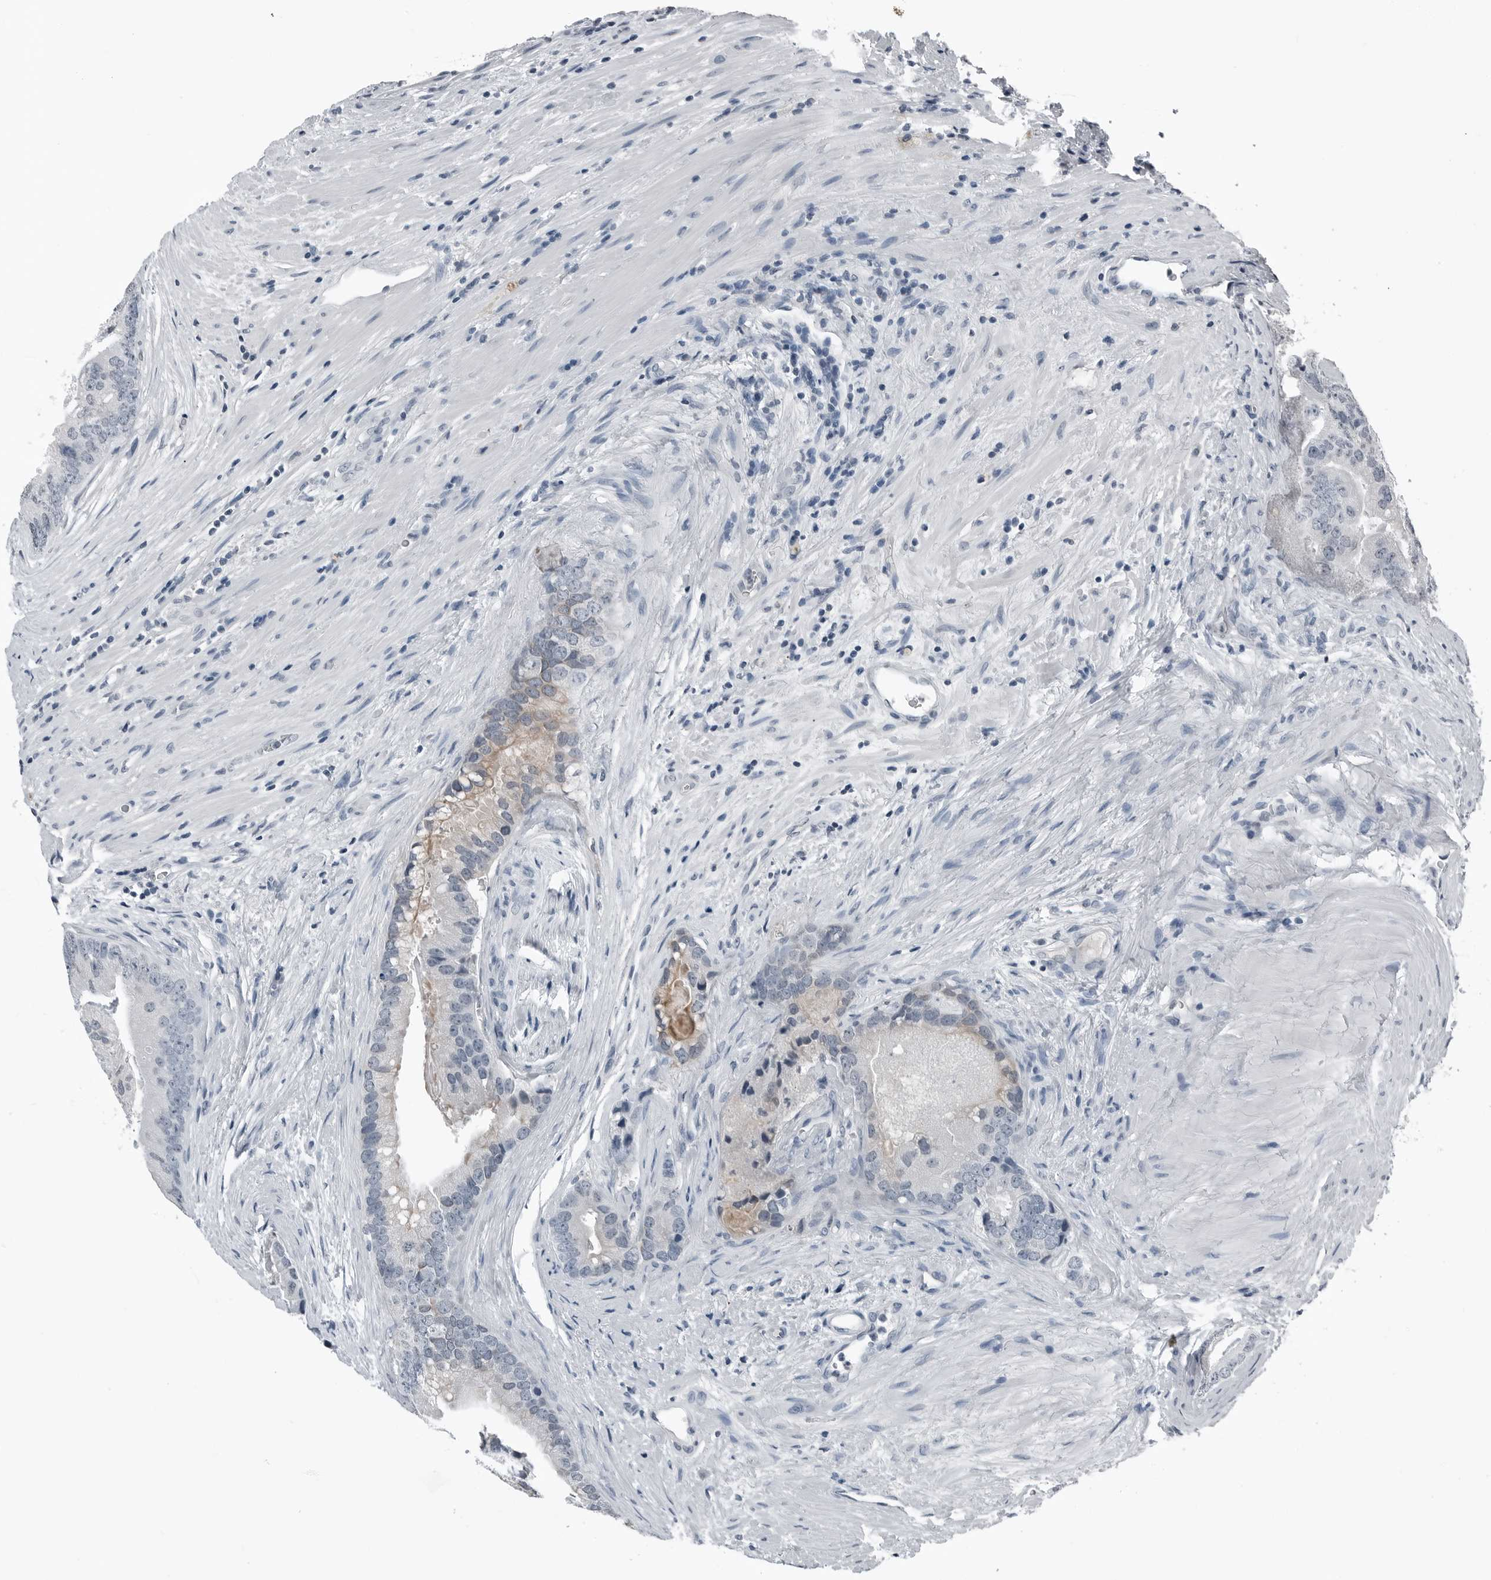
{"staining": {"intensity": "negative", "quantity": "none", "location": "none"}, "tissue": "prostate cancer", "cell_type": "Tumor cells", "image_type": "cancer", "snomed": [{"axis": "morphology", "description": "Adenocarcinoma, High grade"}, {"axis": "topography", "description": "Prostate"}], "caption": "Immunohistochemical staining of prostate cancer (high-grade adenocarcinoma) demonstrates no significant expression in tumor cells.", "gene": "SPINK1", "patient": {"sex": "male", "age": 70}}